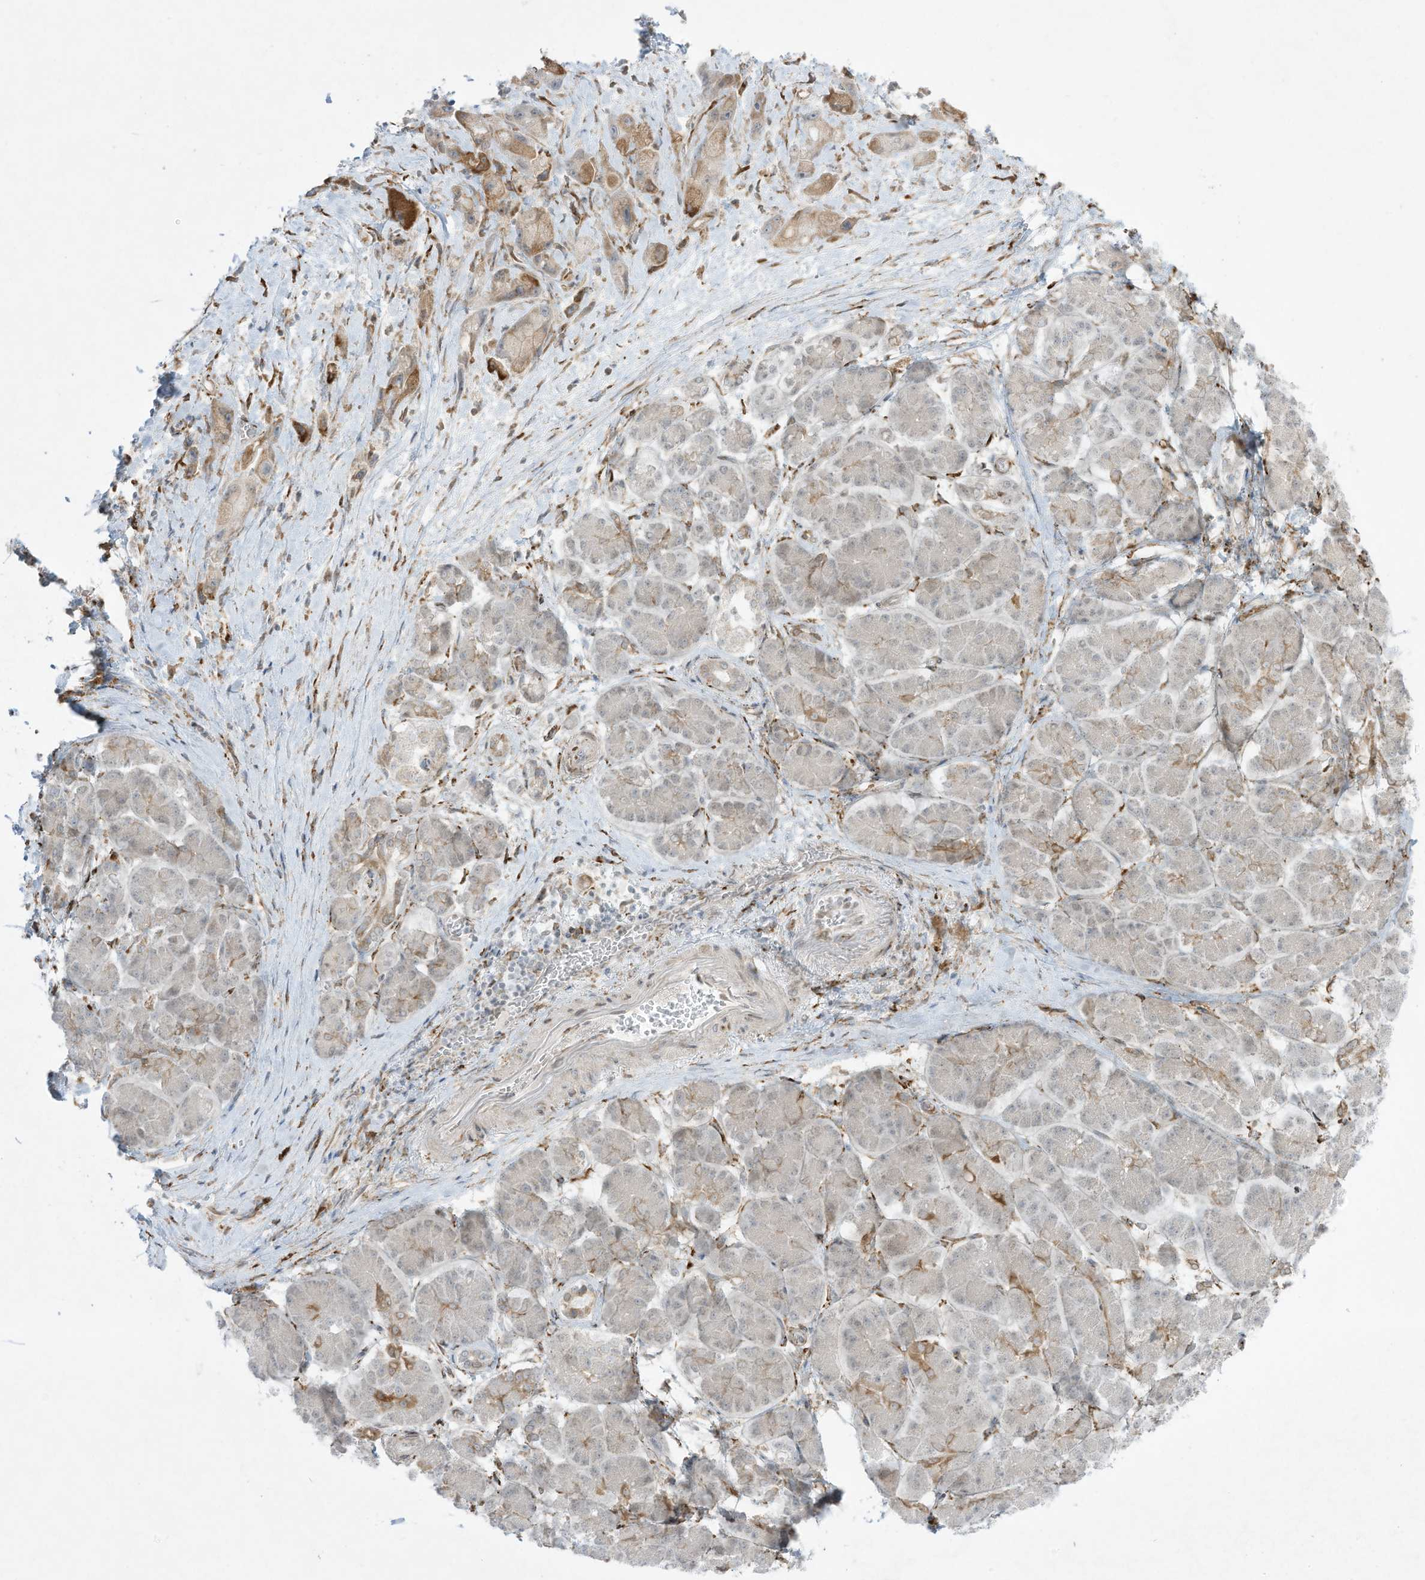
{"staining": {"intensity": "moderate", "quantity": "25%-75%", "location": "cytoplasmic/membranous"}, "tissue": "pancreatic cancer", "cell_type": "Tumor cells", "image_type": "cancer", "snomed": [{"axis": "morphology", "description": "Normal tissue, NOS"}, {"axis": "morphology", "description": "Adenocarcinoma, NOS"}, {"axis": "topography", "description": "Pancreas"}], "caption": "About 25%-75% of tumor cells in pancreatic cancer (adenocarcinoma) exhibit moderate cytoplasmic/membranous protein expression as visualized by brown immunohistochemical staining.", "gene": "PTK6", "patient": {"sex": "female", "age": 68}}